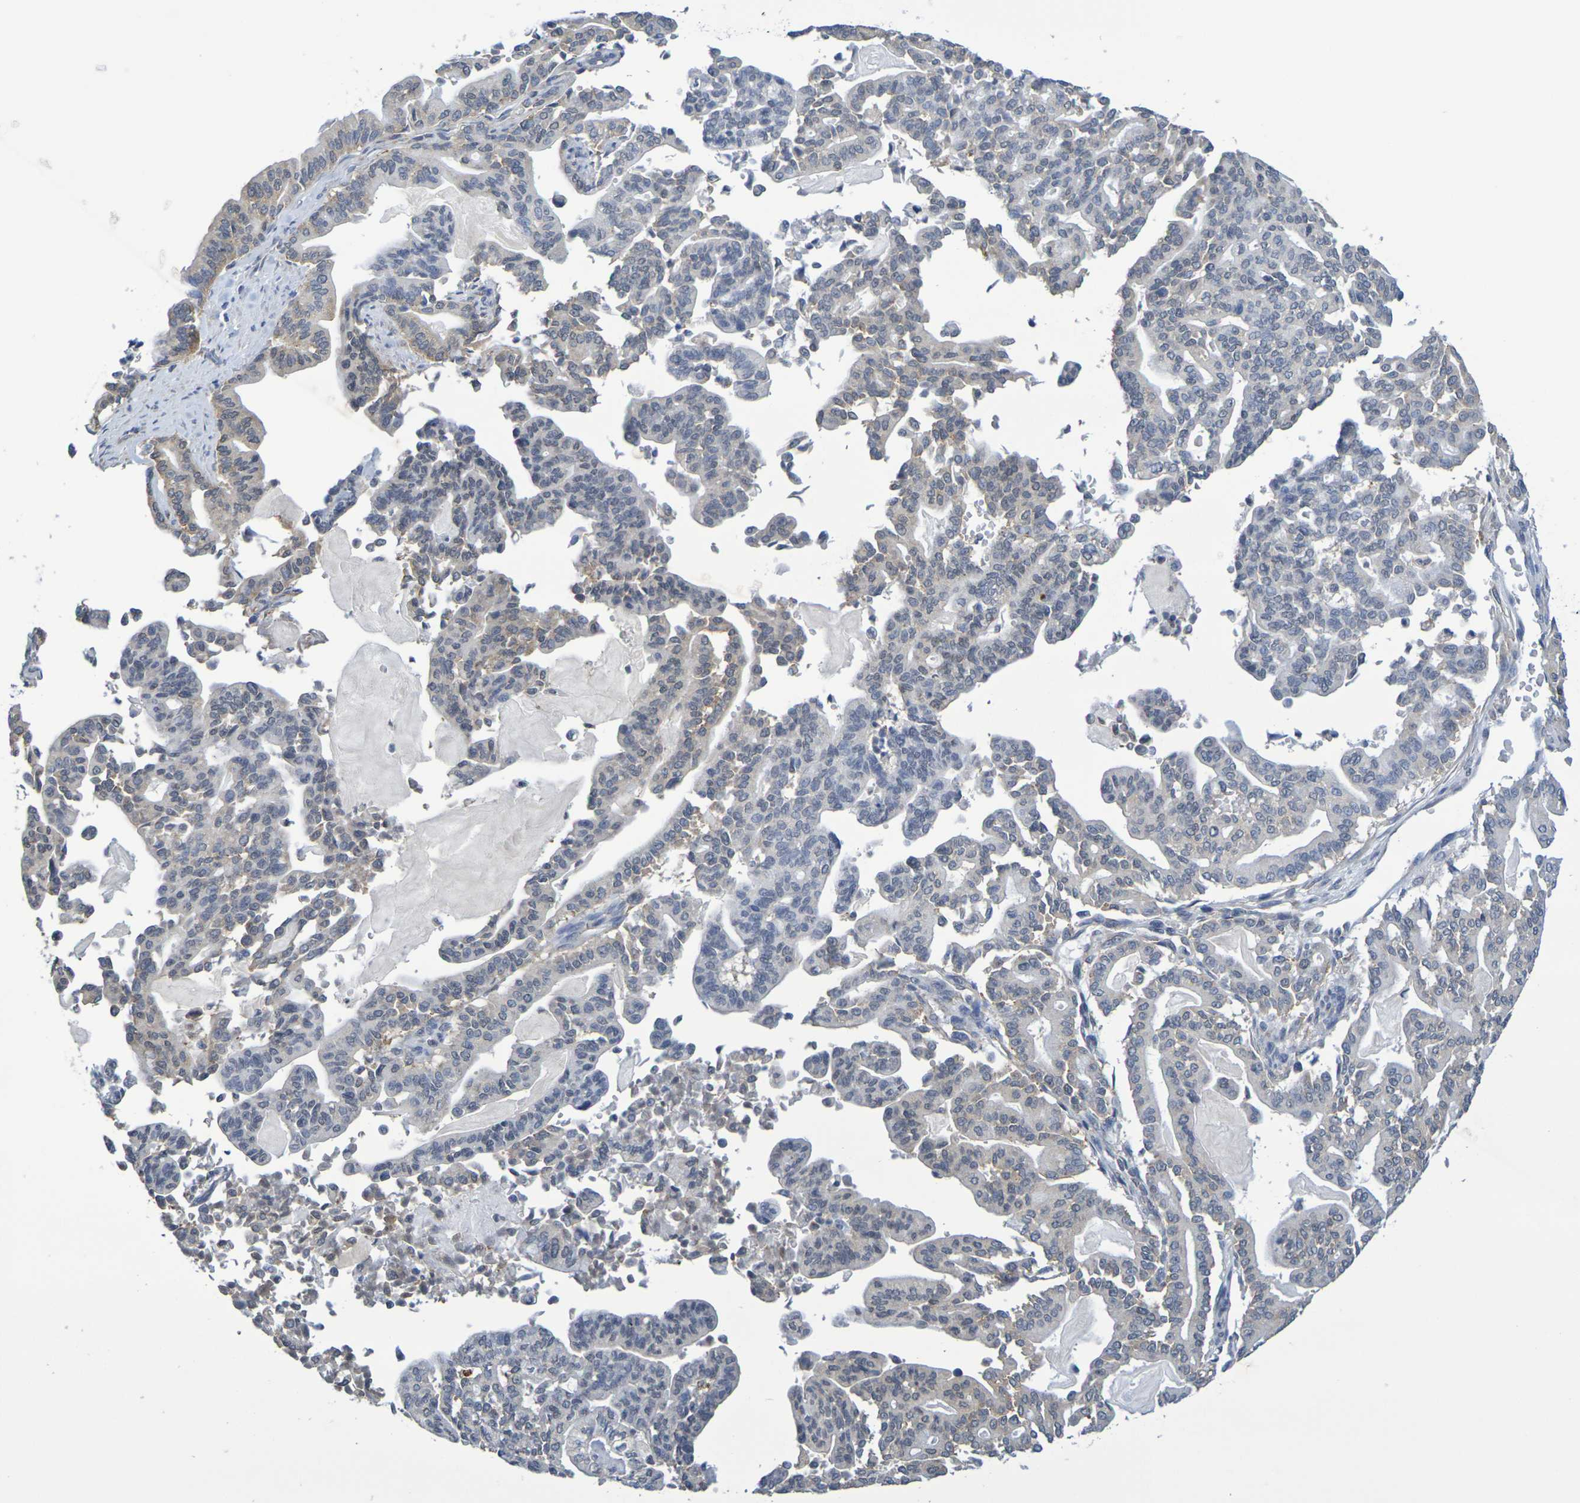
{"staining": {"intensity": "weak", "quantity": ">75%", "location": "cytoplasmic/membranous"}, "tissue": "pancreatic cancer", "cell_type": "Tumor cells", "image_type": "cancer", "snomed": [{"axis": "morphology", "description": "Adenocarcinoma, NOS"}, {"axis": "topography", "description": "Pancreas"}], "caption": "A brown stain highlights weak cytoplasmic/membranous staining of a protein in human pancreatic cancer tumor cells.", "gene": "CHRNB1", "patient": {"sex": "male", "age": 63}}